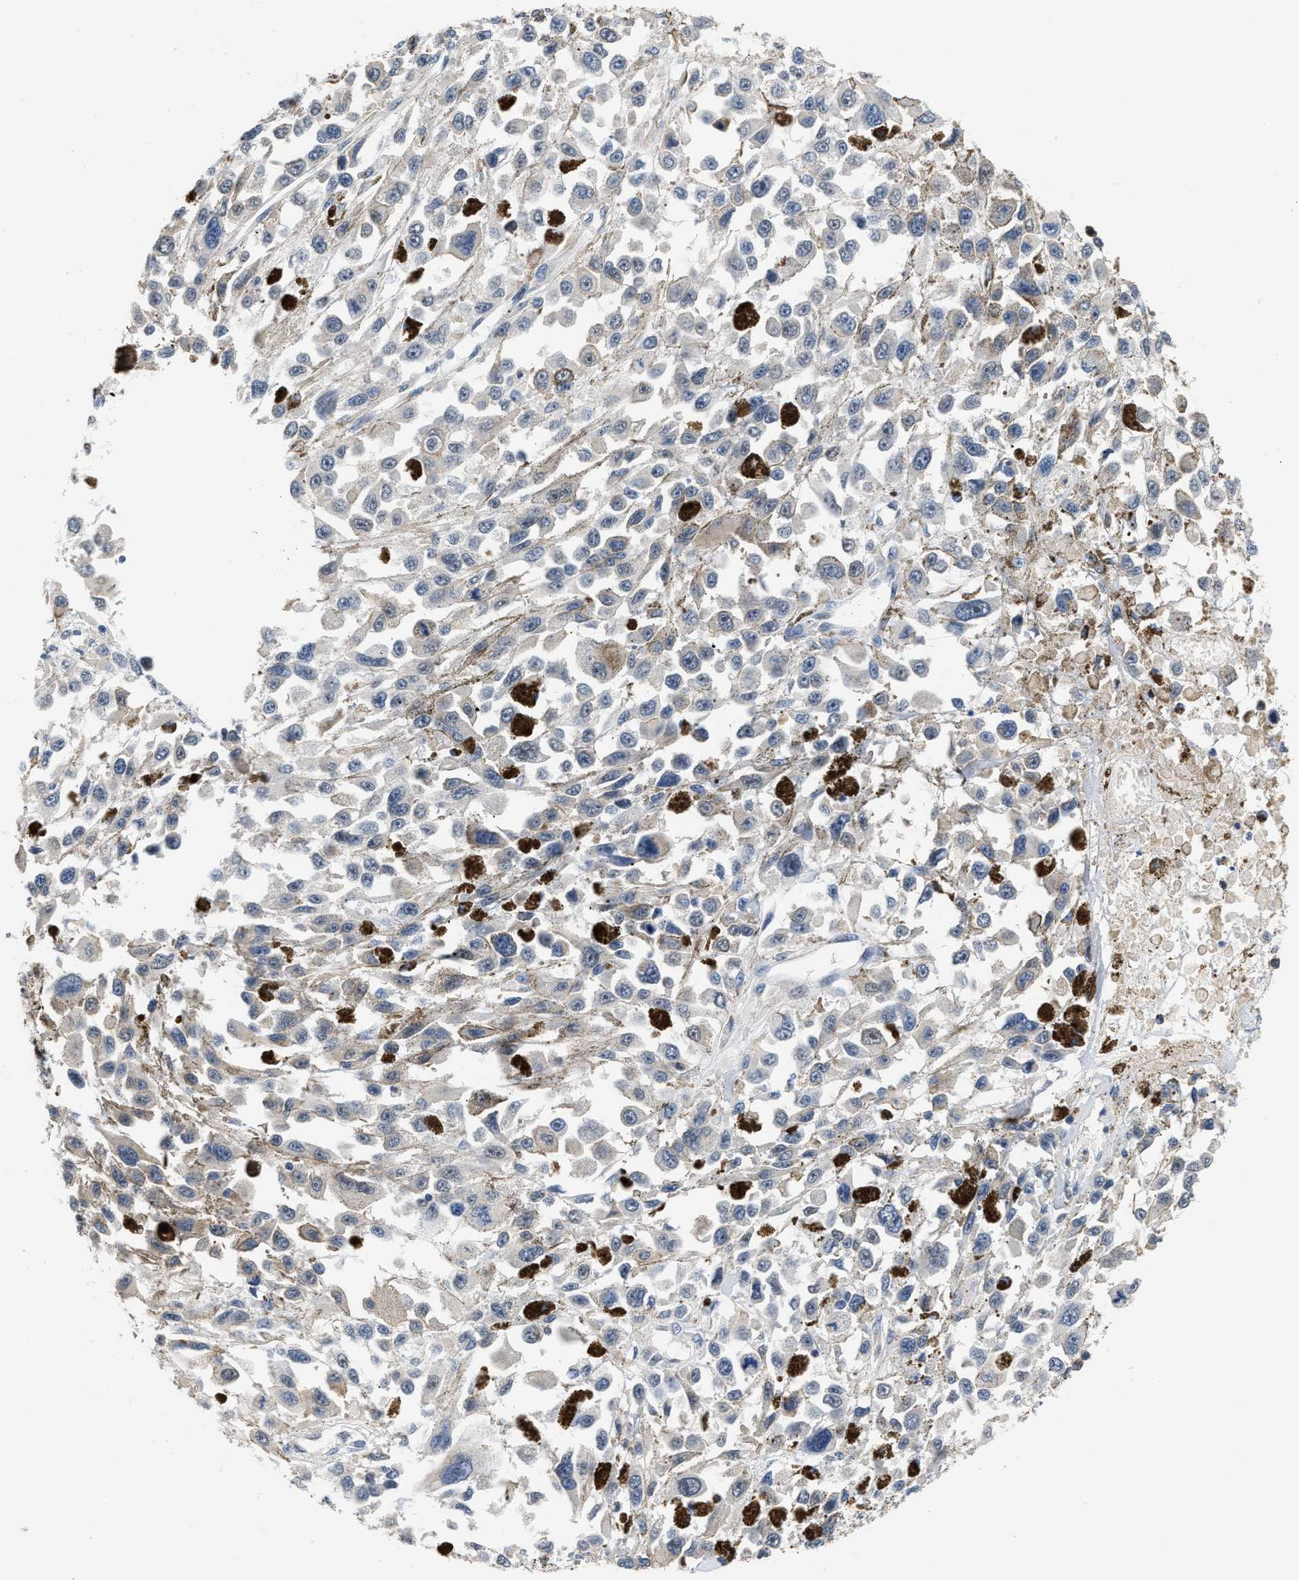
{"staining": {"intensity": "negative", "quantity": "none", "location": "none"}, "tissue": "melanoma", "cell_type": "Tumor cells", "image_type": "cancer", "snomed": [{"axis": "morphology", "description": "Malignant melanoma, Metastatic site"}, {"axis": "topography", "description": "Lymph node"}], "caption": "The photomicrograph shows no significant positivity in tumor cells of melanoma.", "gene": "TNIP2", "patient": {"sex": "male", "age": 59}}